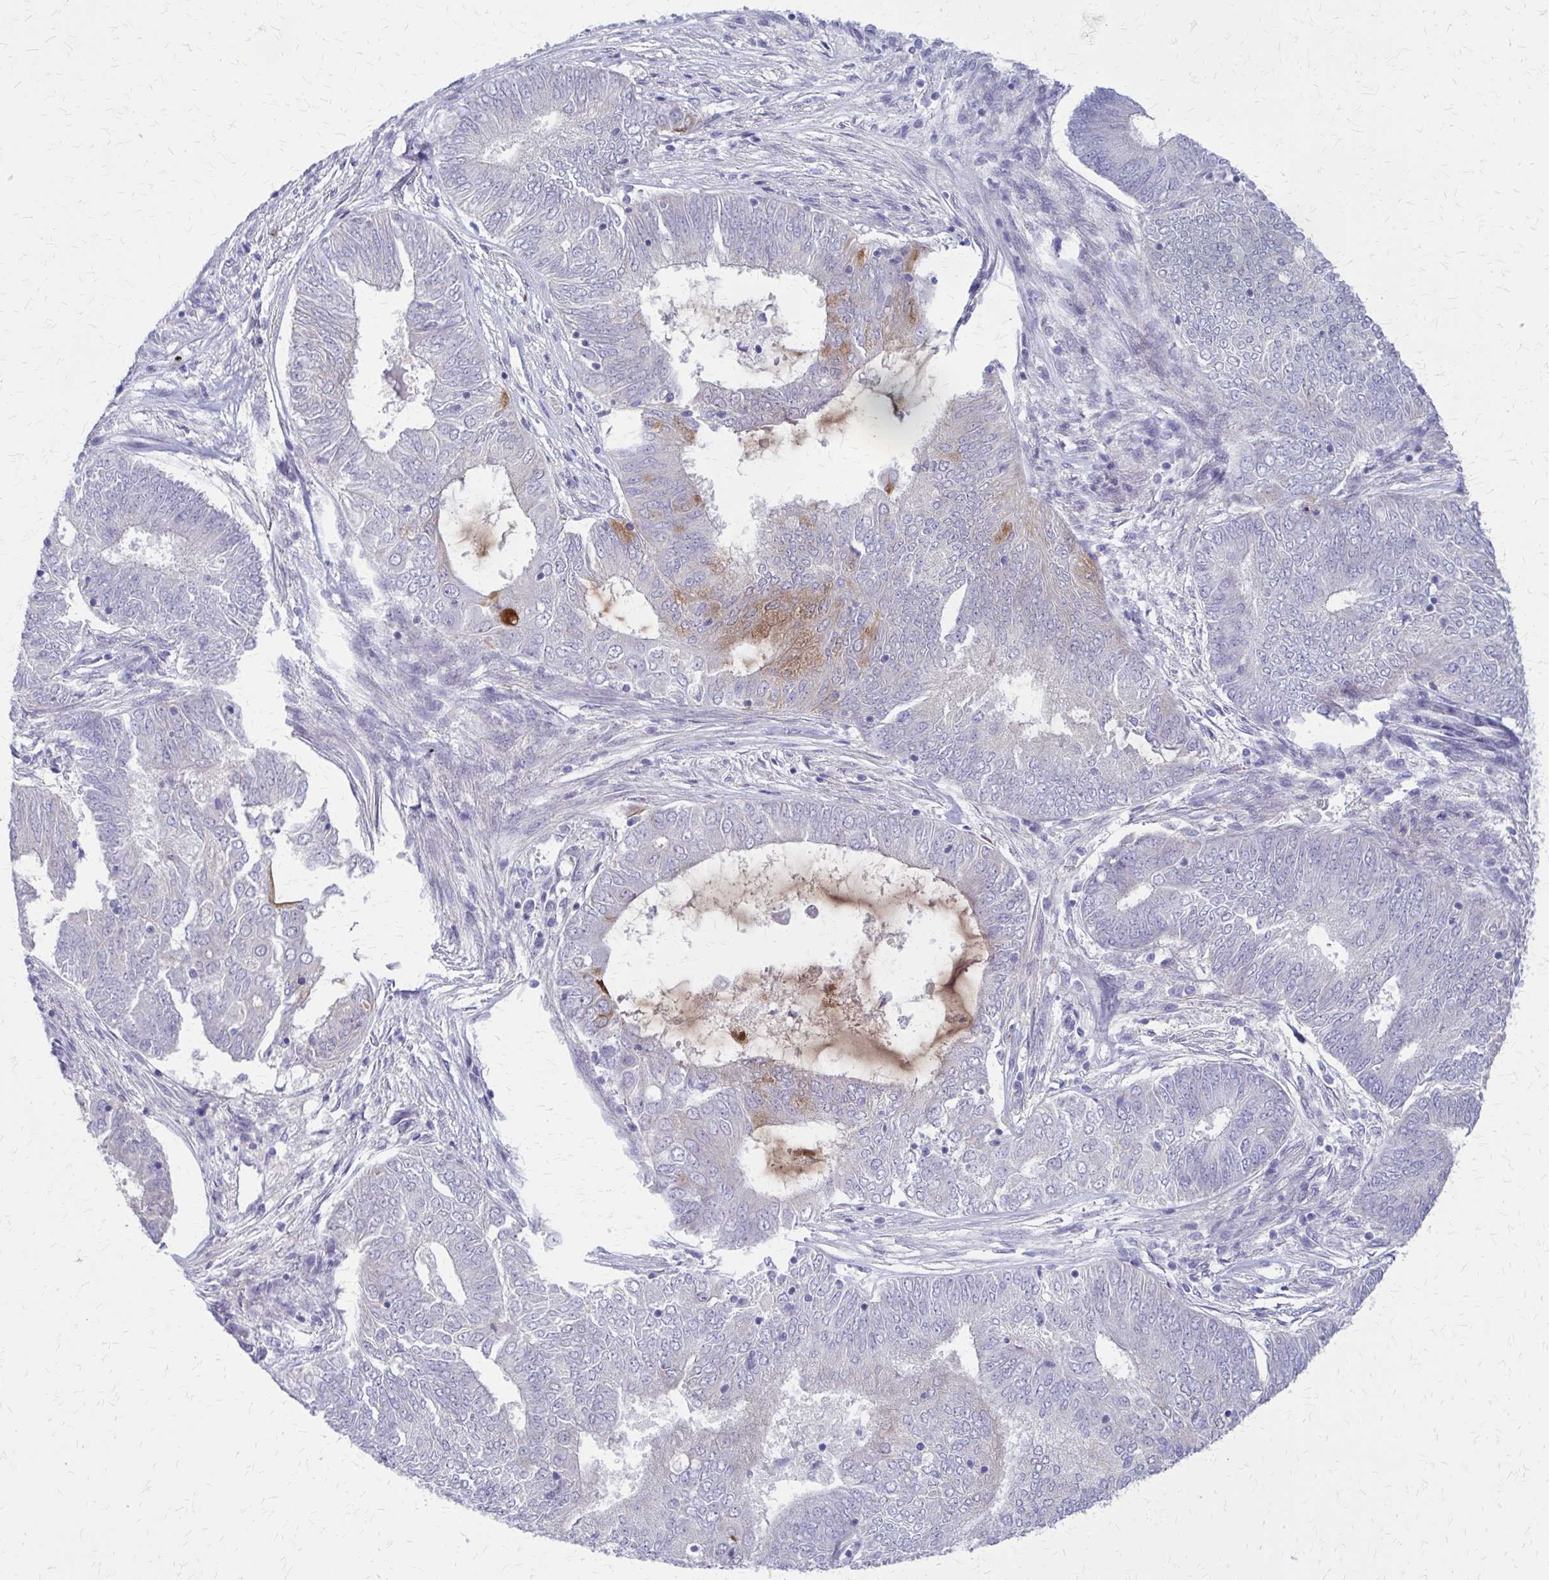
{"staining": {"intensity": "weak", "quantity": "<25%", "location": "cytoplasmic/membranous"}, "tissue": "endometrial cancer", "cell_type": "Tumor cells", "image_type": "cancer", "snomed": [{"axis": "morphology", "description": "Adenocarcinoma, NOS"}, {"axis": "topography", "description": "Endometrium"}], "caption": "Immunohistochemical staining of human adenocarcinoma (endometrial) shows no significant expression in tumor cells.", "gene": "GLYATL2", "patient": {"sex": "female", "age": 62}}